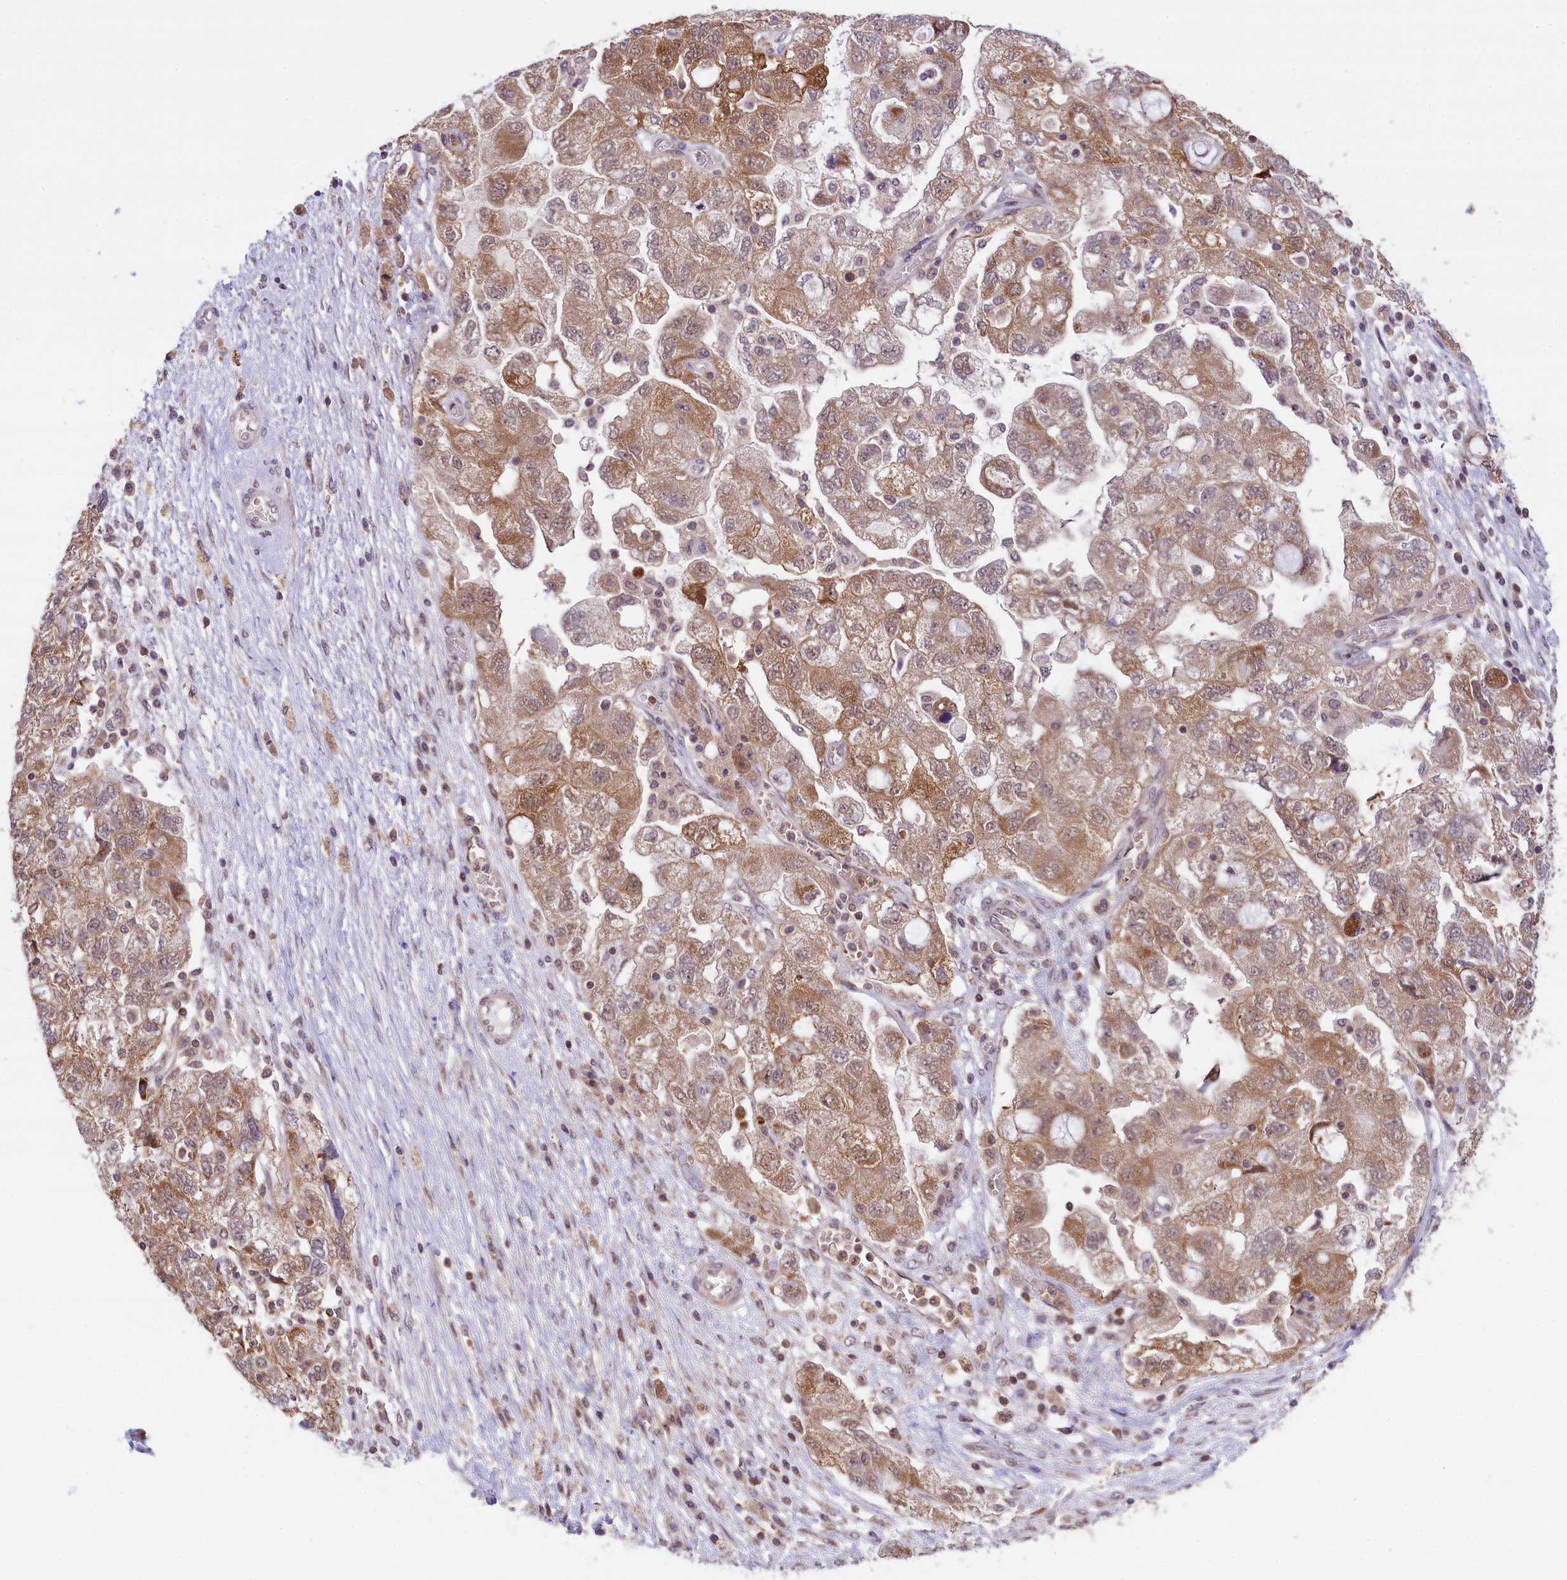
{"staining": {"intensity": "moderate", "quantity": ">75%", "location": "cytoplasmic/membranous"}, "tissue": "ovarian cancer", "cell_type": "Tumor cells", "image_type": "cancer", "snomed": [{"axis": "morphology", "description": "Carcinoma, NOS"}, {"axis": "morphology", "description": "Cystadenocarcinoma, serous, NOS"}, {"axis": "topography", "description": "Ovary"}], "caption": "There is medium levels of moderate cytoplasmic/membranous staining in tumor cells of ovarian cancer, as demonstrated by immunohistochemical staining (brown color).", "gene": "CARD8", "patient": {"sex": "female", "age": 69}}